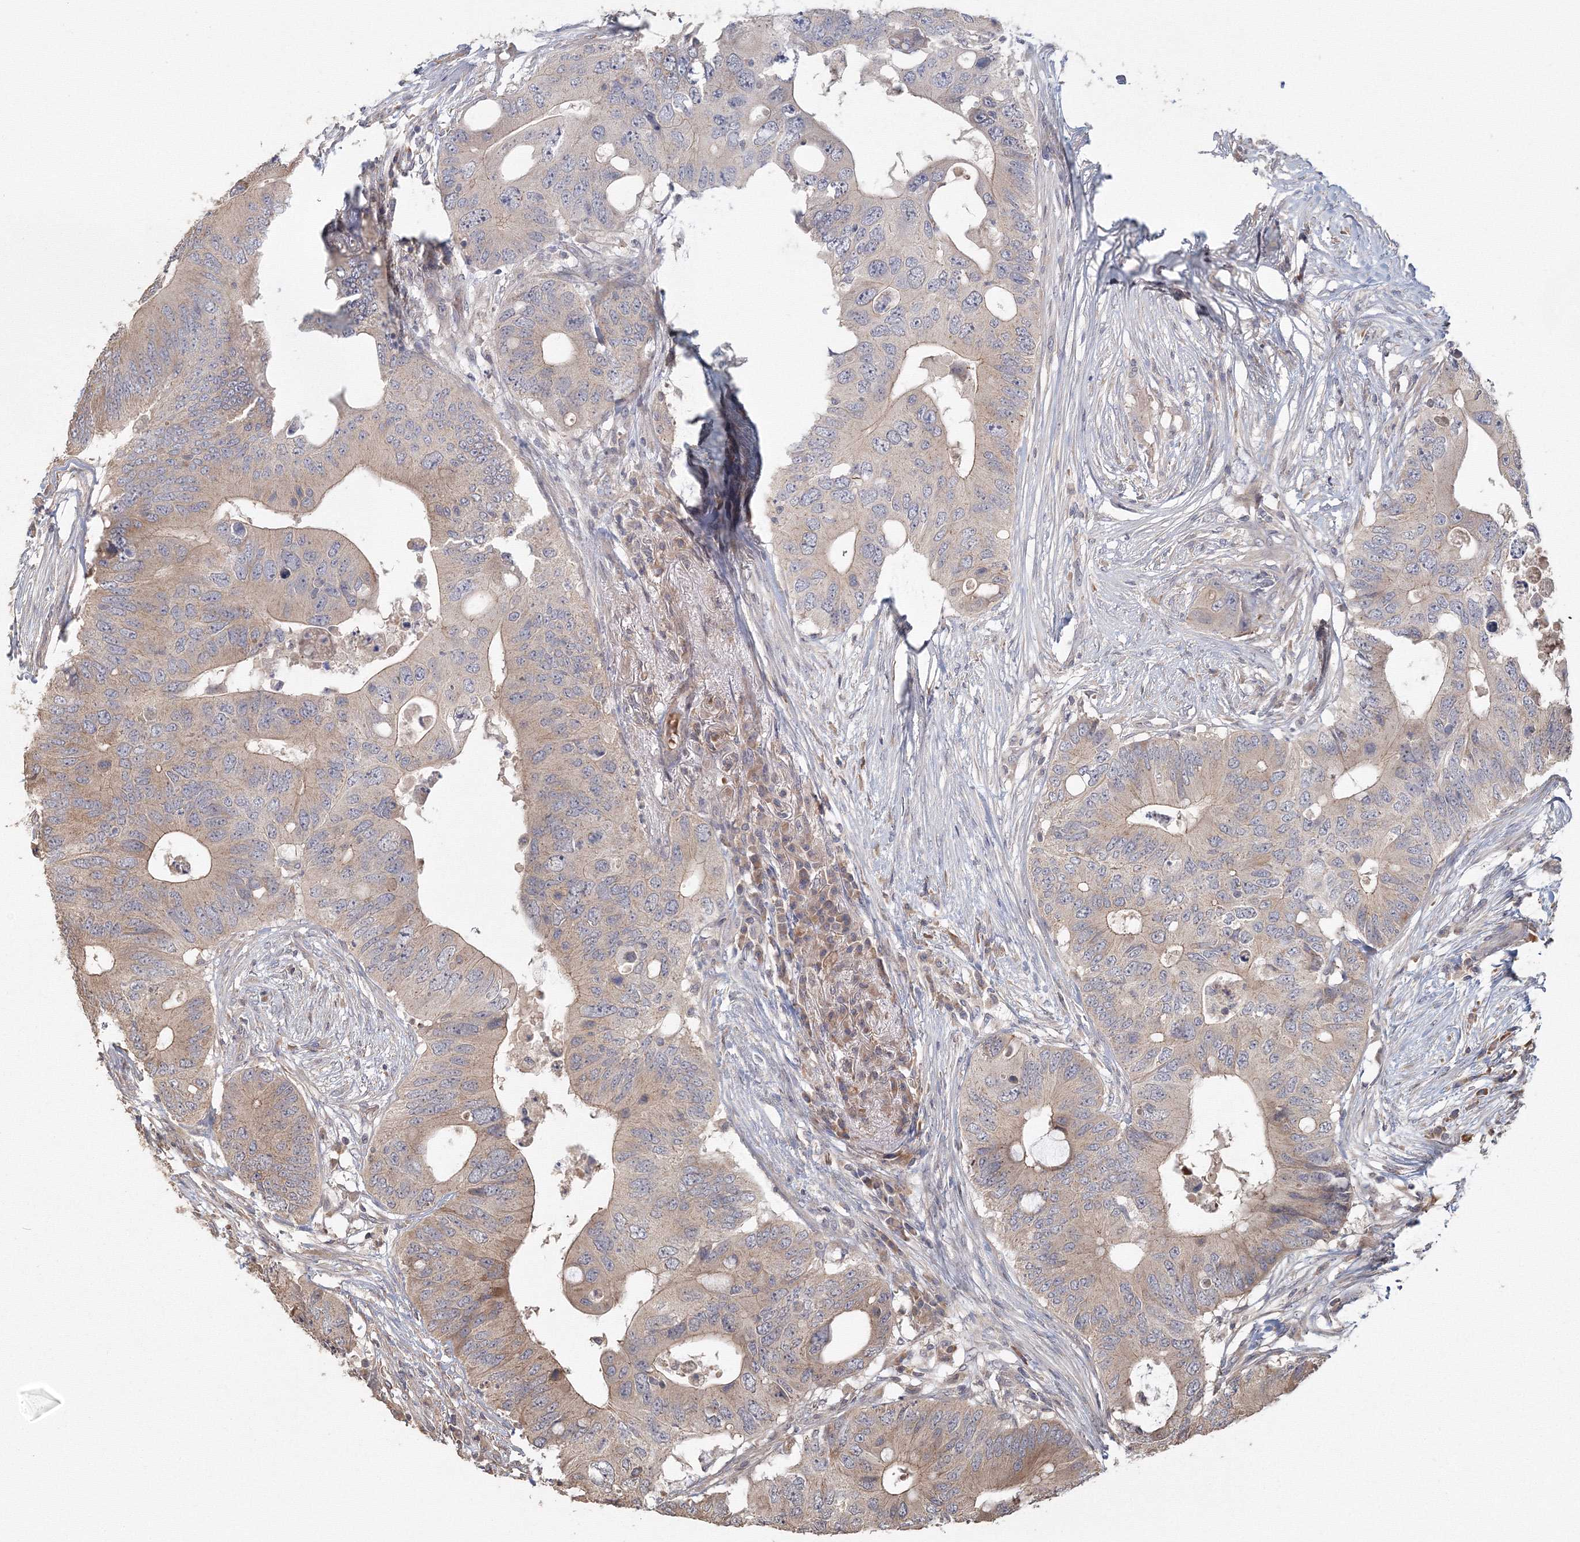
{"staining": {"intensity": "weak", "quantity": "25%-75%", "location": "cytoplasmic/membranous"}, "tissue": "colorectal cancer", "cell_type": "Tumor cells", "image_type": "cancer", "snomed": [{"axis": "morphology", "description": "Adenocarcinoma, NOS"}, {"axis": "topography", "description": "Colon"}], "caption": "A histopathology image of human colorectal cancer (adenocarcinoma) stained for a protein demonstrates weak cytoplasmic/membranous brown staining in tumor cells.", "gene": "TACC2", "patient": {"sex": "male", "age": 71}}